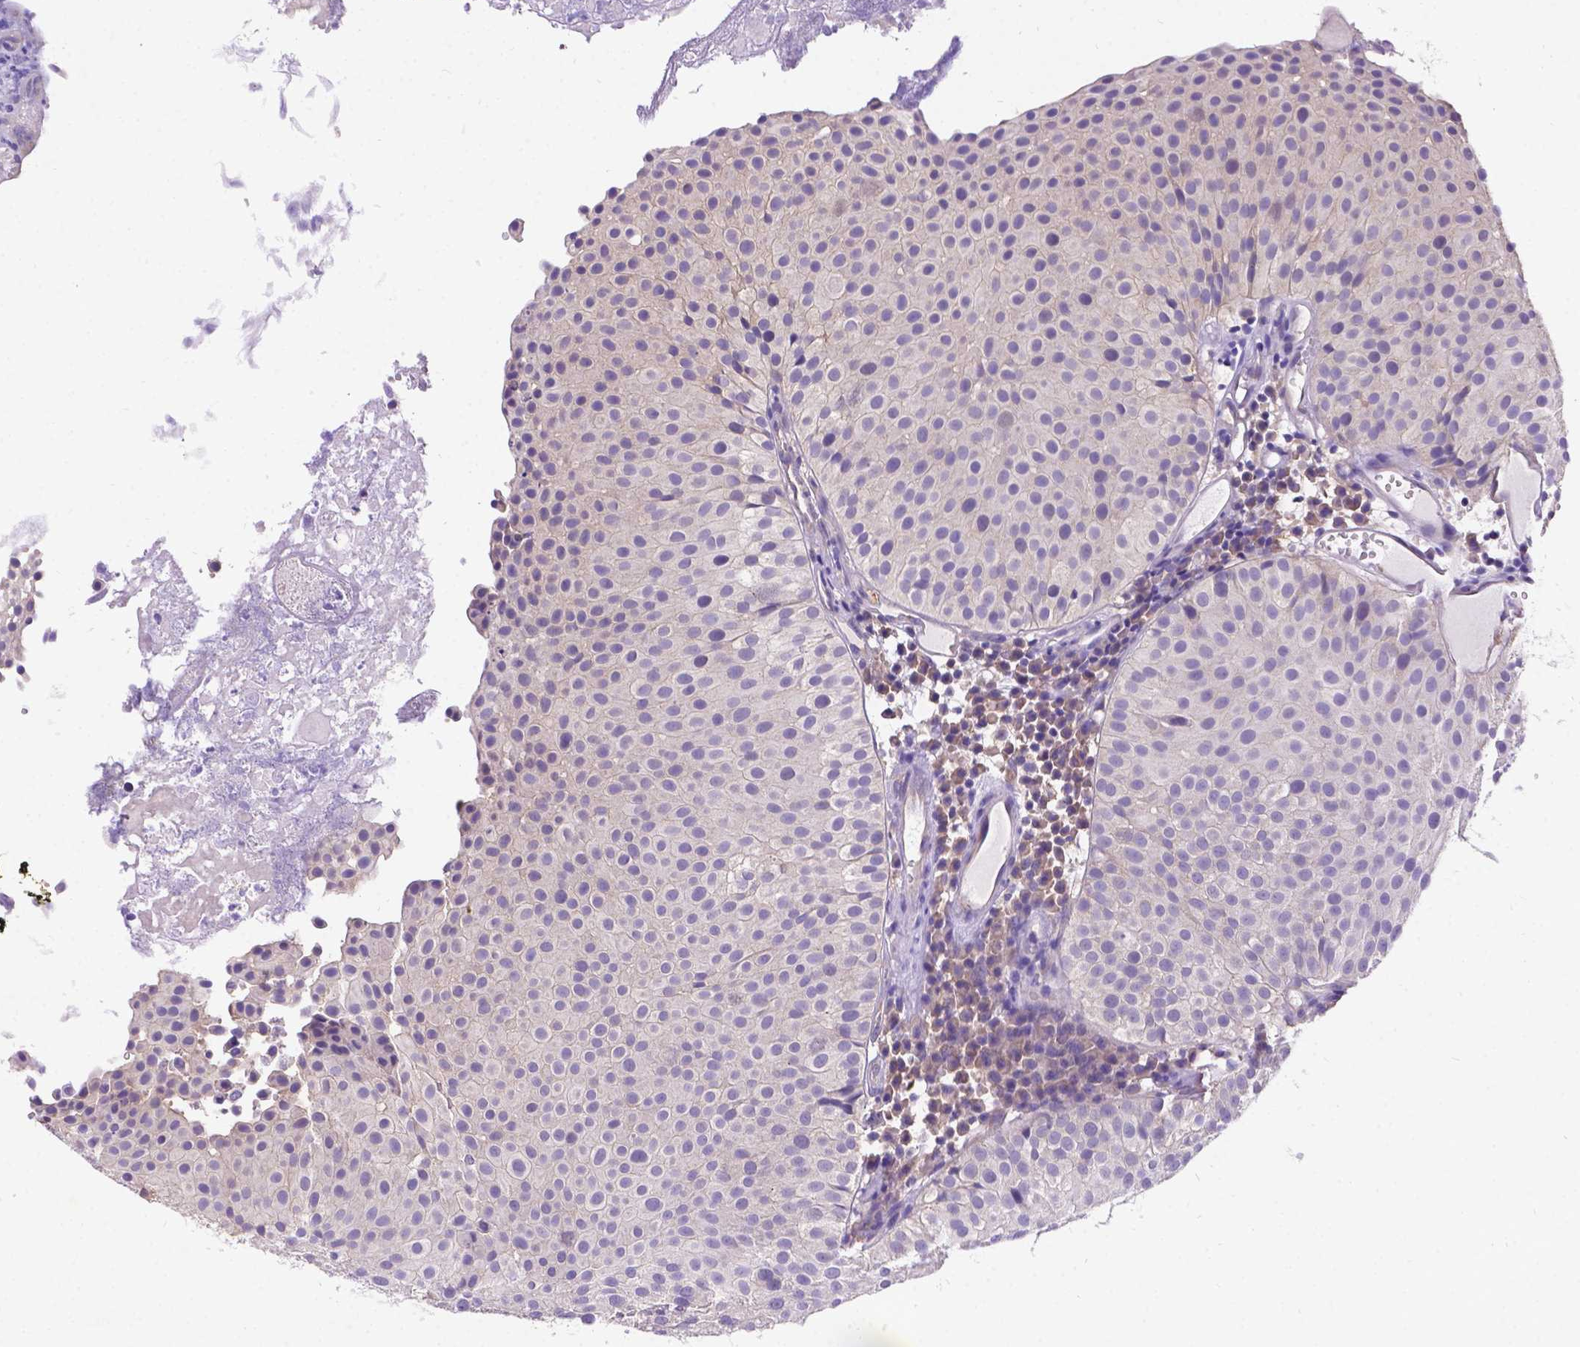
{"staining": {"intensity": "weak", "quantity": "25%-75%", "location": "cytoplasmic/membranous"}, "tissue": "urothelial cancer", "cell_type": "Tumor cells", "image_type": "cancer", "snomed": [{"axis": "morphology", "description": "Urothelial carcinoma, Low grade"}, {"axis": "topography", "description": "Urinary bladder"}], "caption": "IHC image of neoplastic tissue: urothelial cancer stained using immunohistochemistry (IHC) exhibits low levels of weak protein expression localized specifically in the cytoplasmic/membranous of tumor cells, appearing as a cytoplasmic/membranous brown color.", "gene": "DENND6A", "patient": {"sex": "female", "age": 87}}